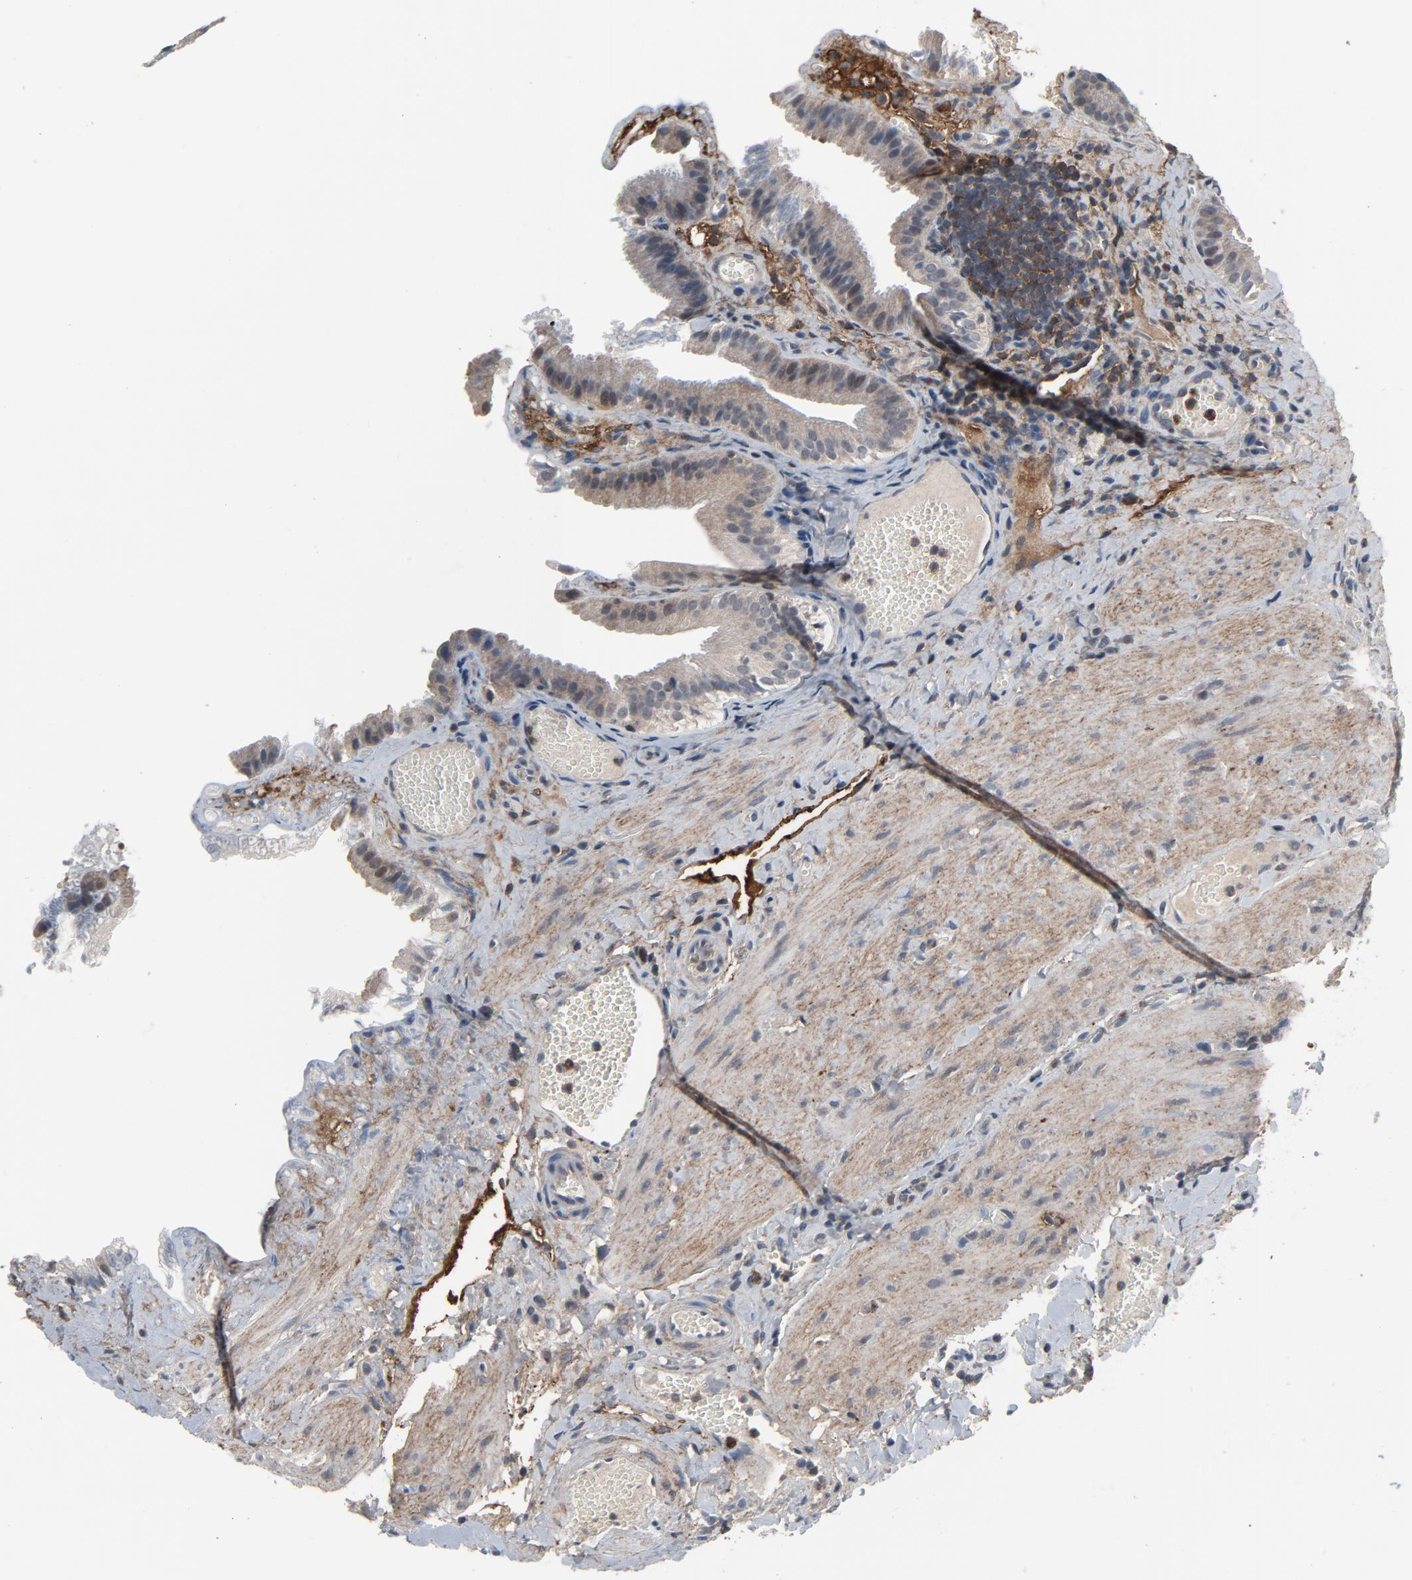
{"staining": {"intensity": "negative", "quantity": "none", "location": "none"}, "tissue": "gallbladder", "cell_type": "Glandular cells", "image_type": "normal", "snomed": [{"axis": "morphology", "description": "Normal tissue, NOS"}, {"axis": "topography", "description": "Gallbladder"}], "caption": "High power microscopy image of an IHC image of benign gallbladder, revealing no significant expression in glandular cells.", "gene": "PDZD4", "patient": {"sex": "female", "age": 24}}